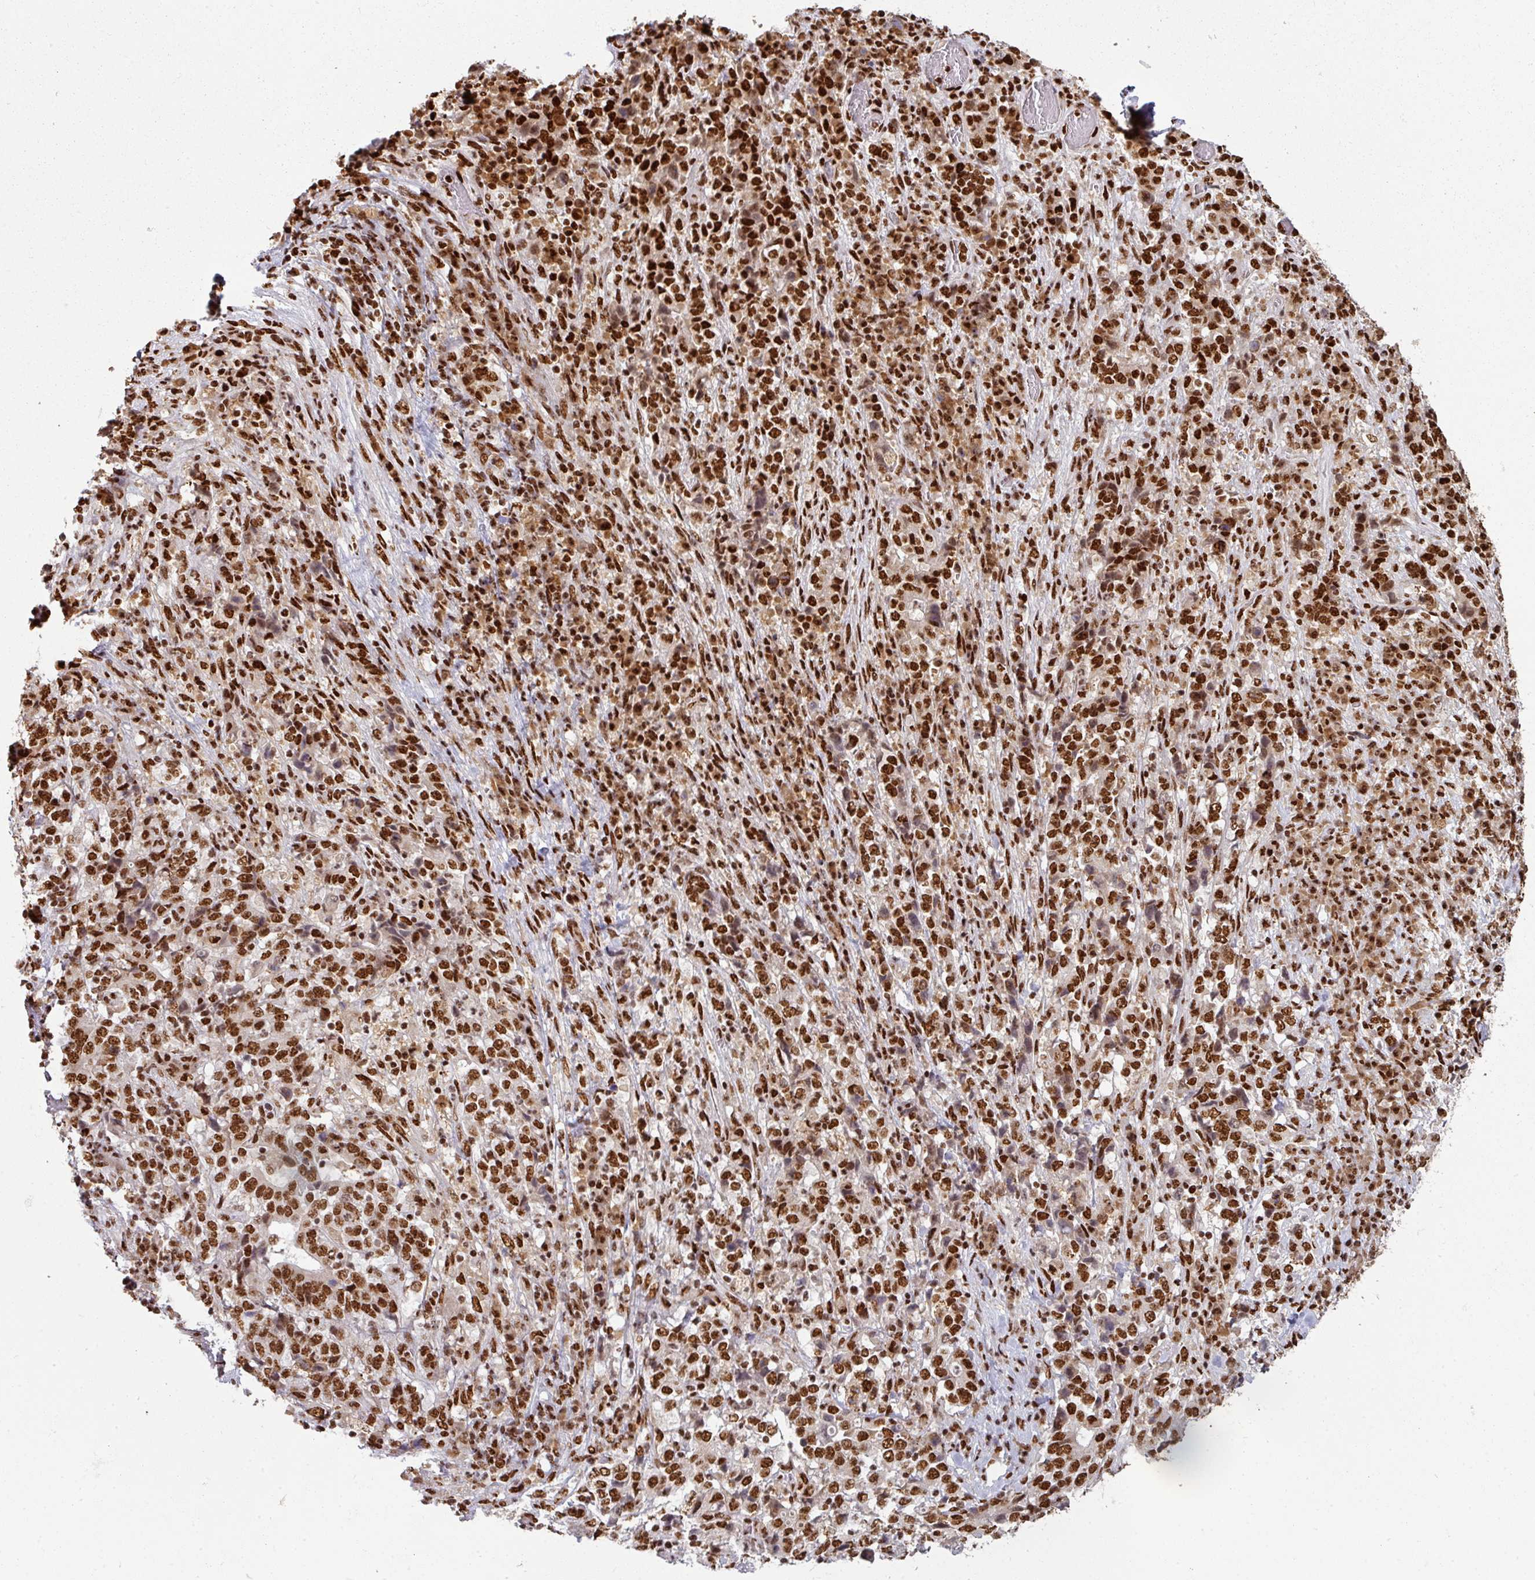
{"staining": {"intensity": "strong", "quantity": ">75%", "location": "nuclear"}, "tissue": "stomach cancer", "cell_type": "Tumor cells", "image_type": "cancer", "snomed": [{"axis": "morphology", "description": "Normal tissue, NOS"}, {"axis": "morphology", "description": "Adenocarcinoma, NOS"}, {"axis": "topography", "description": "Stomach, upper"}, {"axis": "topography", "description": "Stomach"}], "caption": "IHC photomicrograph of adenocarcinoma (stomach) stained for a protein (brown), which reveals high levels of strong nuclear expression in about >75% of tumor cells.", "gene": "SIK3", "patient": {"sex": "male", "age": 59}}